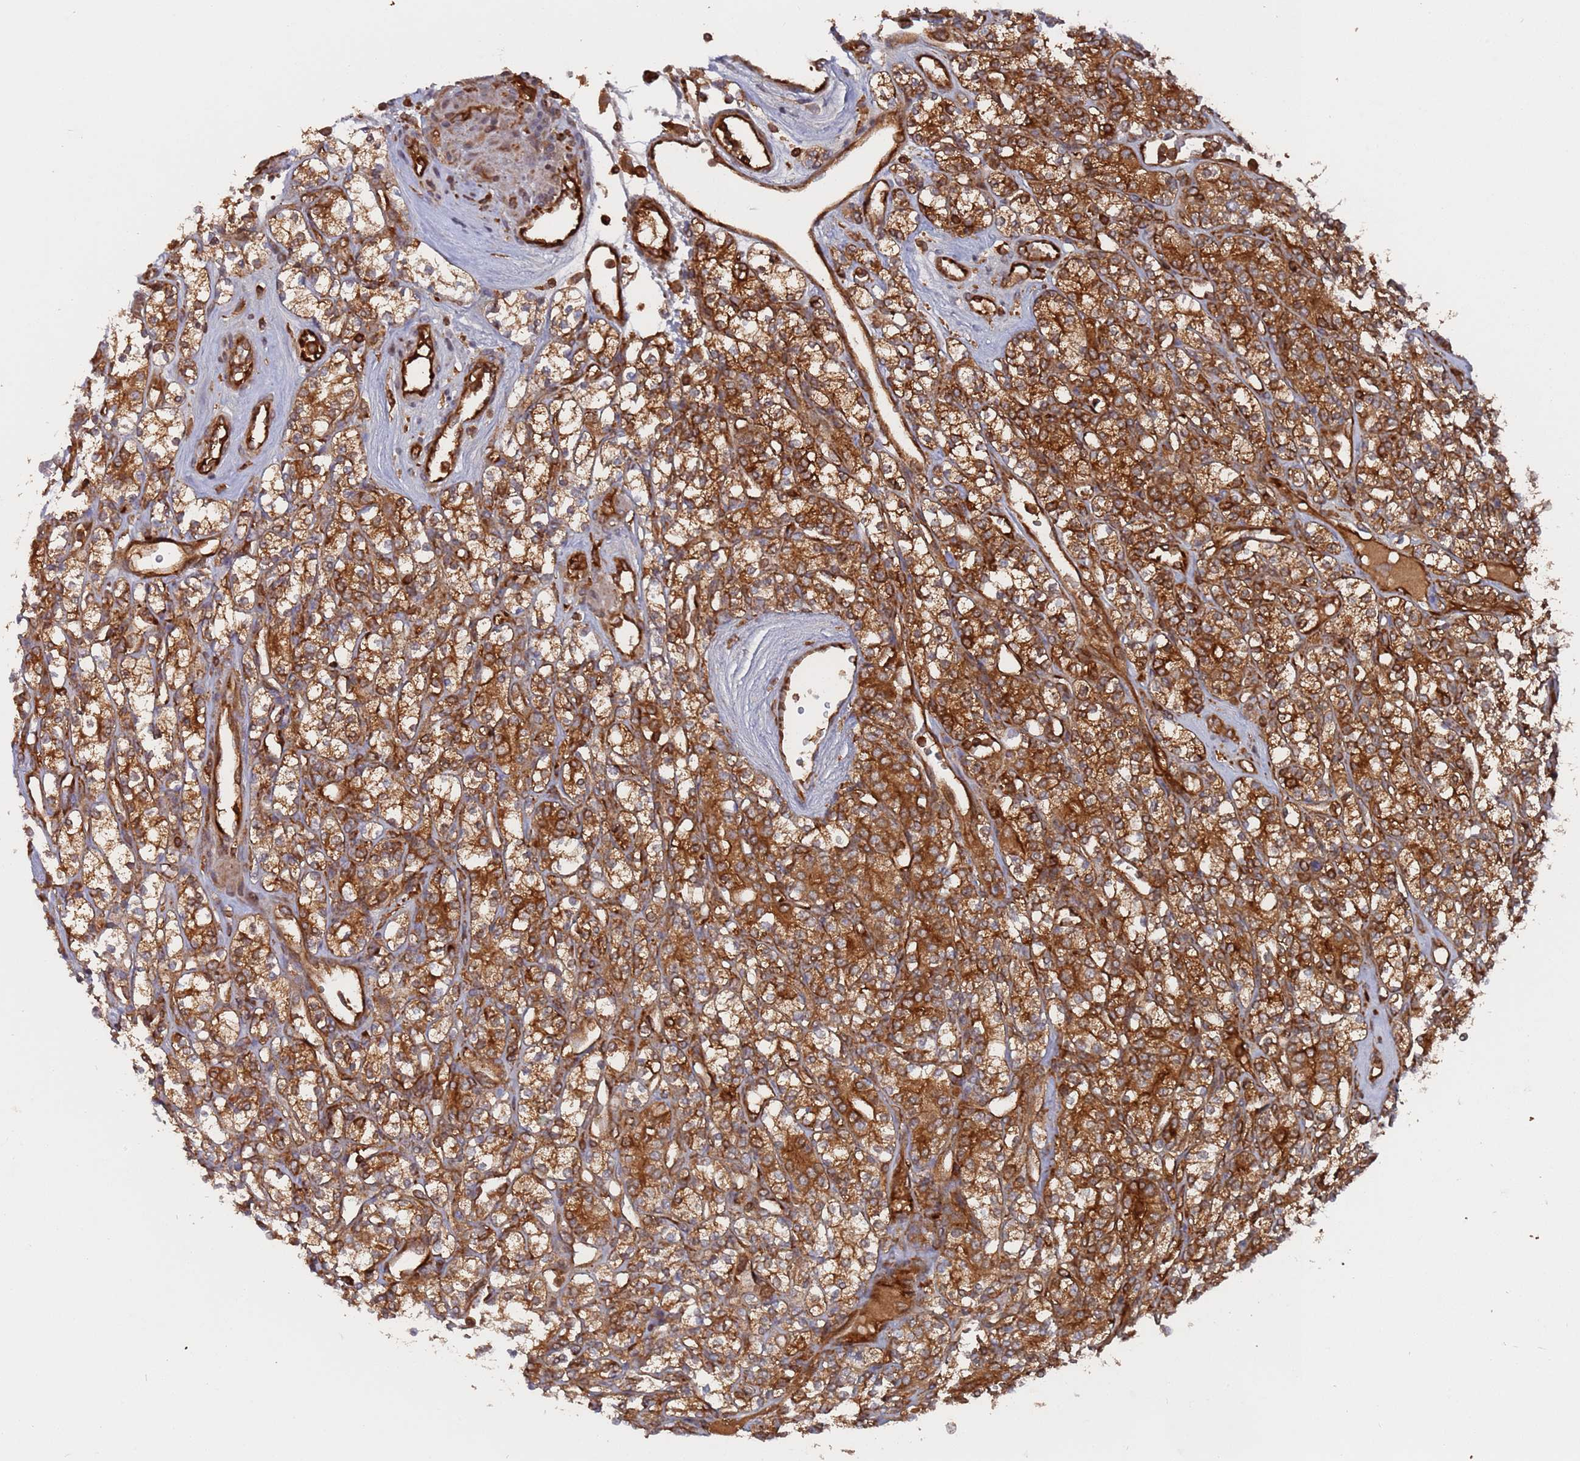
{"staining": {"intensity": "strong", "quantity": ">75%", "location": "cytoplasmic/membranous"}, "tissue": "renal cancer", "cell_type": "Tumor cells", "image_type": "cancer", "snomed": [{"axis": "morphology", "description": "Adenocarcinoma, NOS"}, {"axis": "topography", "description": "Kidney"}], "caption": "Protein analysis of renal cancer (adenocarcinoma) tissue reveals strong cytoplasmic/membranous expression in about >75% of tumor cells.", "gene": "DDX60", "patient": {"sex": "male", "age": 77}}